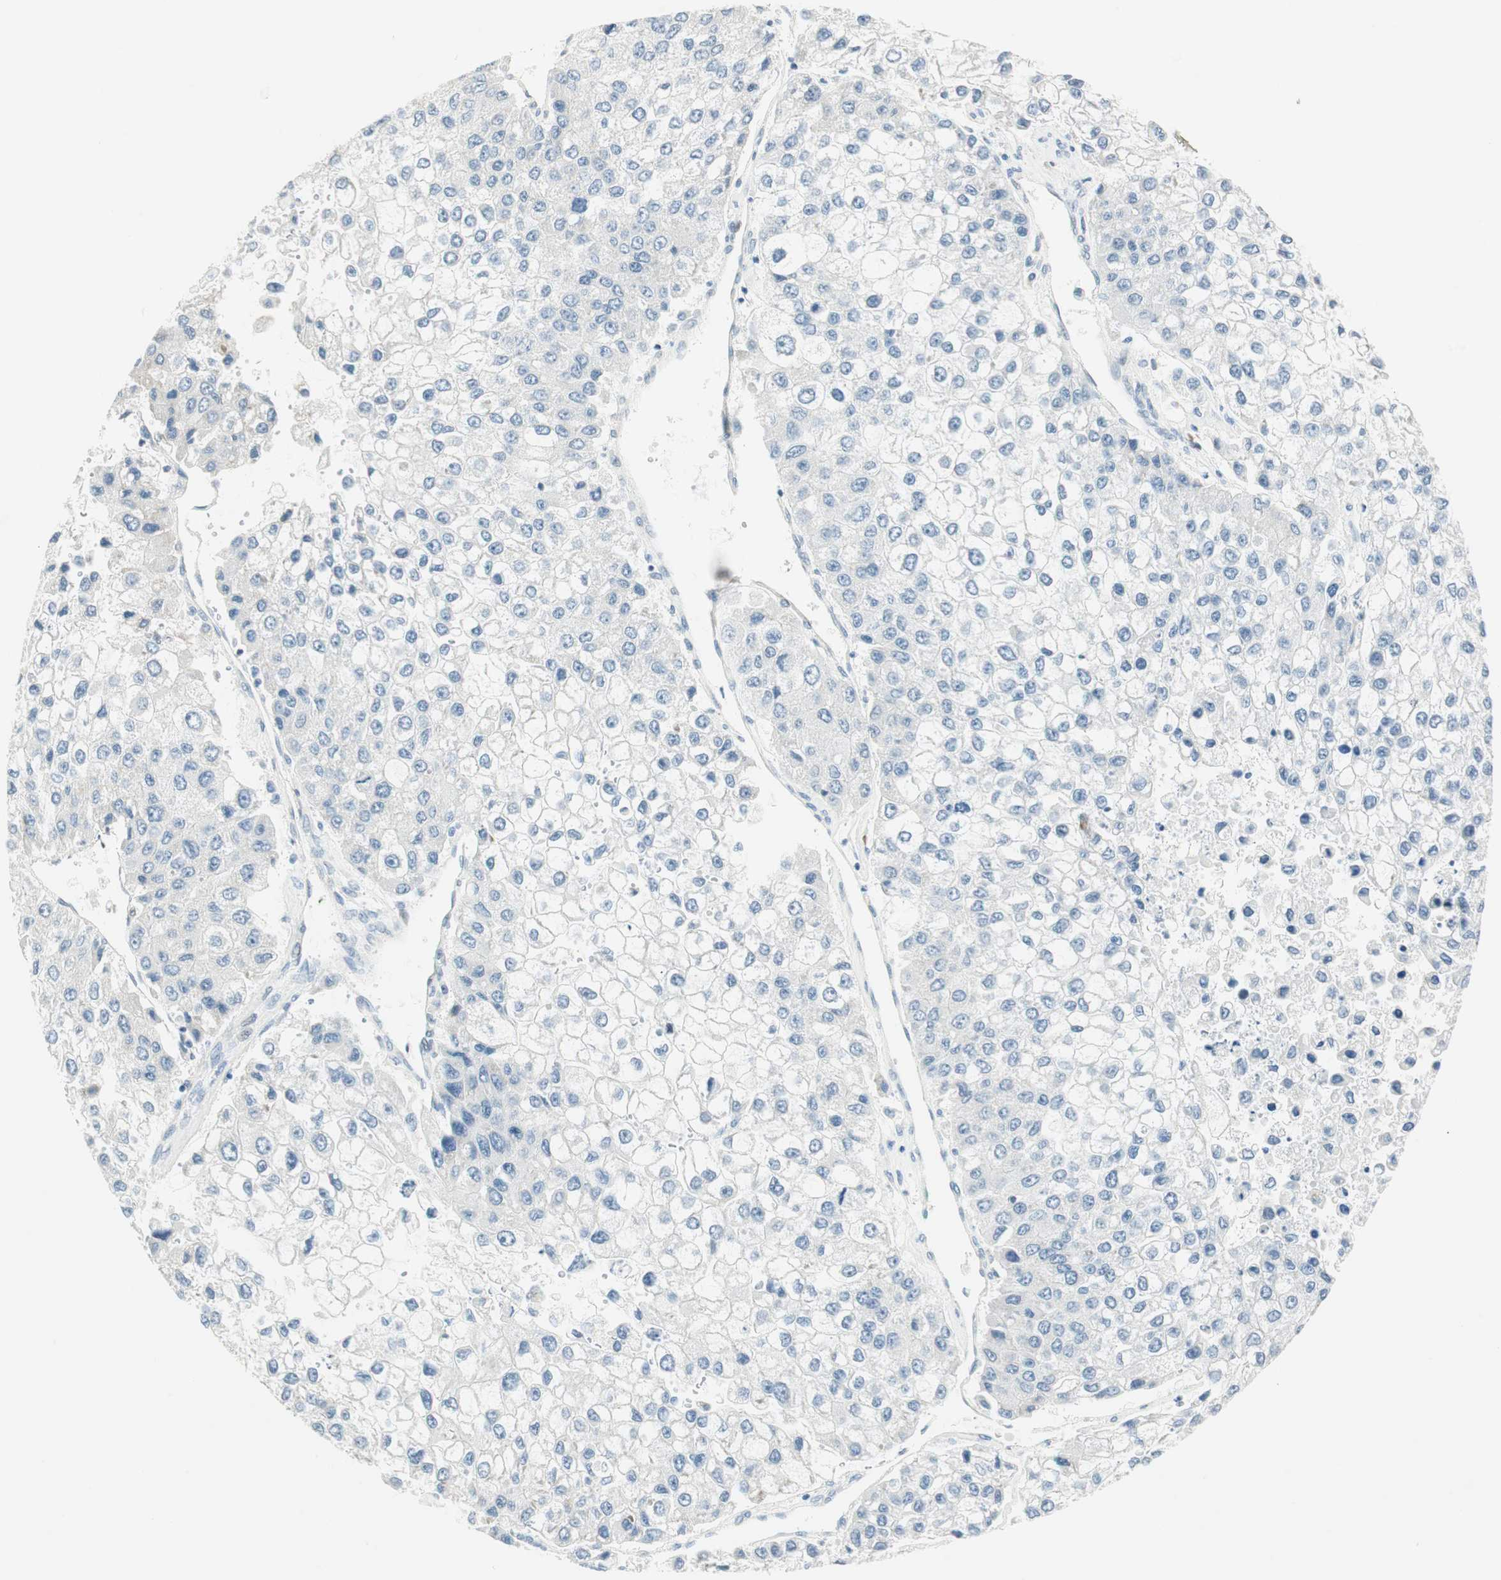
{"staining": {"intensity": "negative", "quantity": "none", "location": "none"}, "tissue": "liver cancer", "cell_type": "Tumor cells", "image_type": "cancer", "snomed": [{"axis": "morphology", "description": "Carcinoma, Hepatocellular, NOS"}, {"axis": "topography", "description": "Liver"}], "caption": "Tumor cells show no significant positivity in liver cancer (hepatocellular carcinoma).", "gene": "MSX2", "patient": {"sex": "female", "age": 66}}